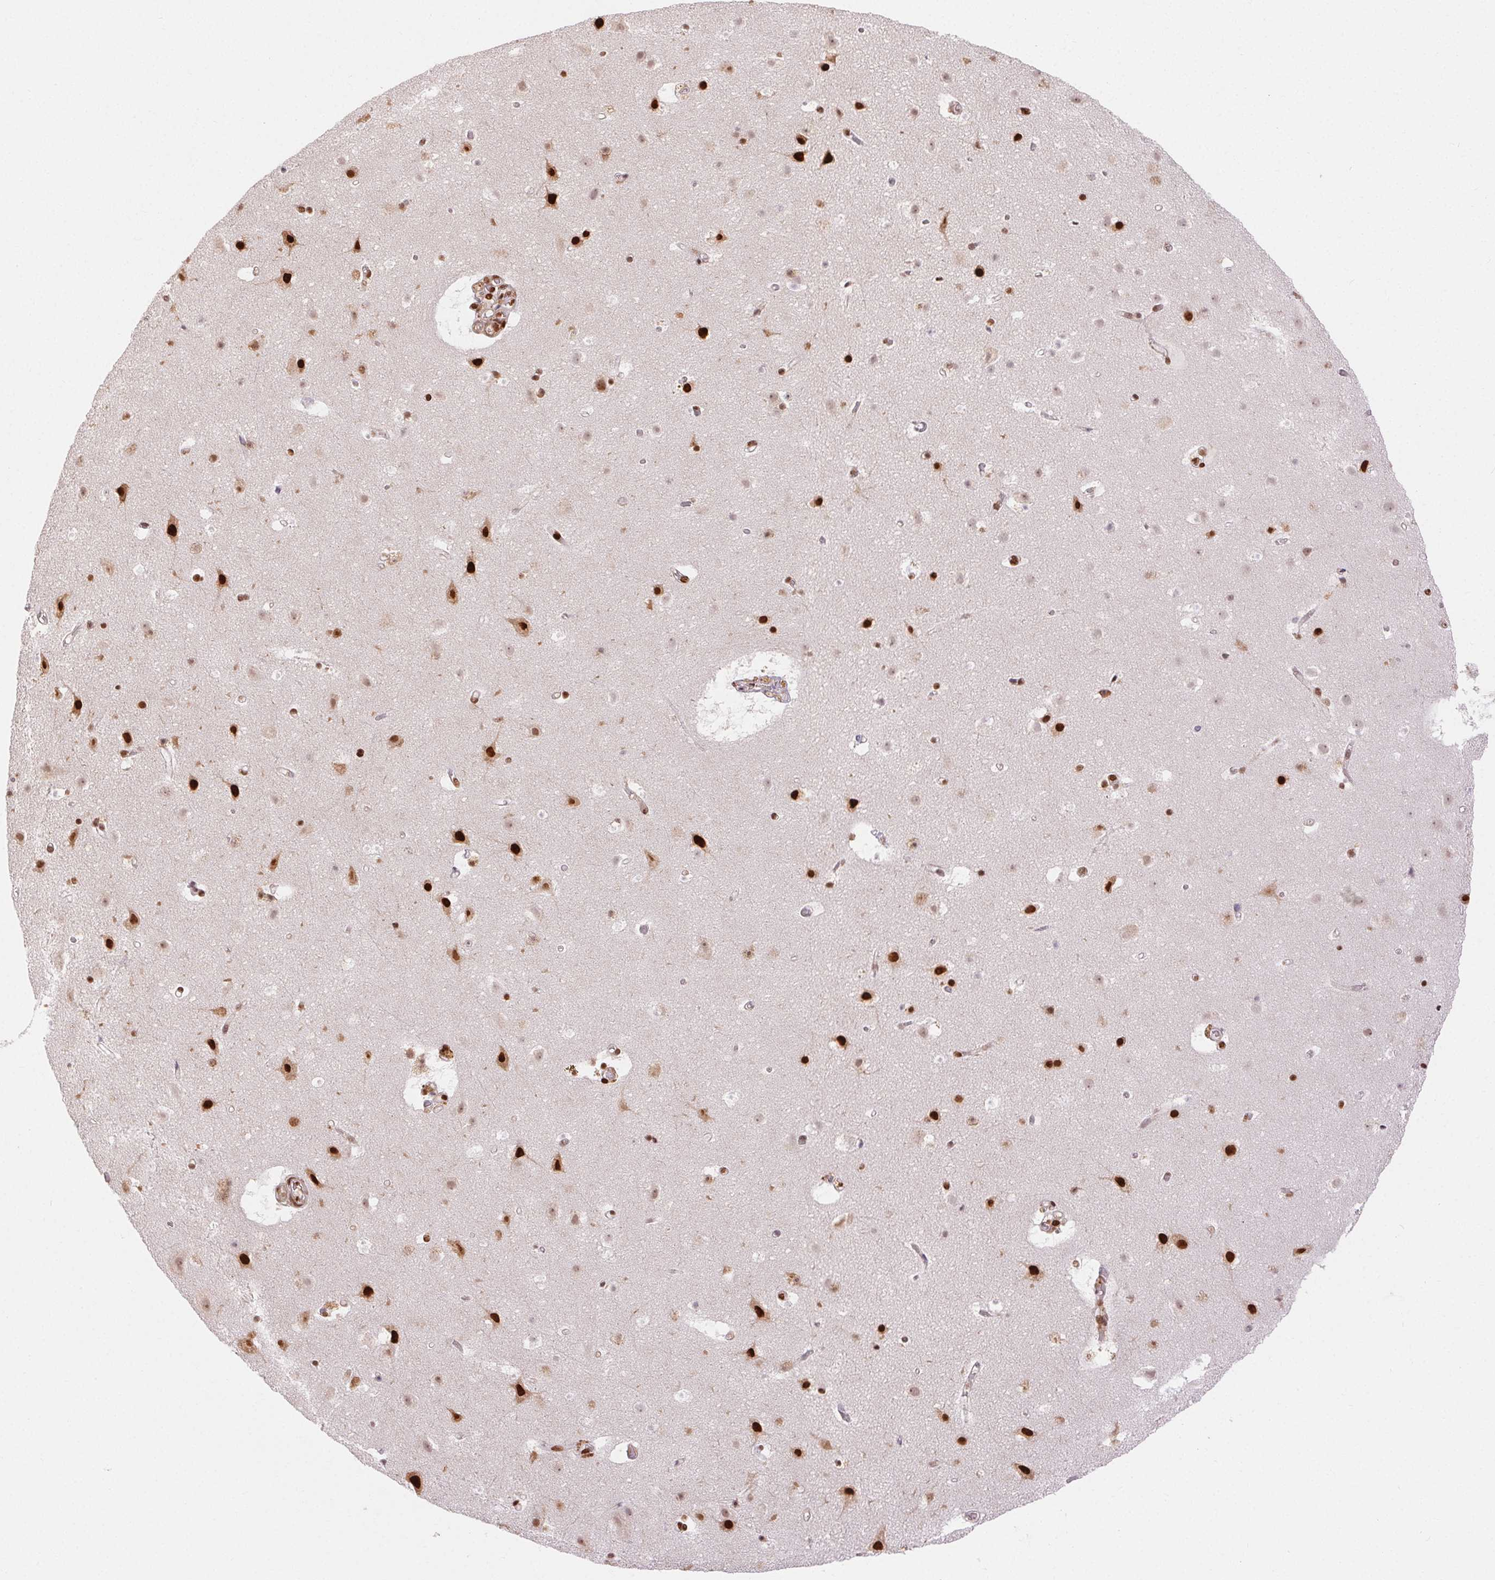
{"staining": {"intensity": "moderate", "quantity": ">75%", "location": "nuclear"}, "tissue": "cerebral cortex", "cell_type": "Endothelial cells", "image_type": "normal", "snomed": [{"axis": "morphology", "description": "Normal tissue, NOS"}, {"axis": "topography", "description": "Cerebral cortex"}], "caption": "The photomicrograph reveals staining of unremarkable cerebral cortex, revealing moderate nuclear protein staining (brown color) within endothelial cells.", "gene": "ZNF80", "patient": {"sex": "female", "age": 42}}